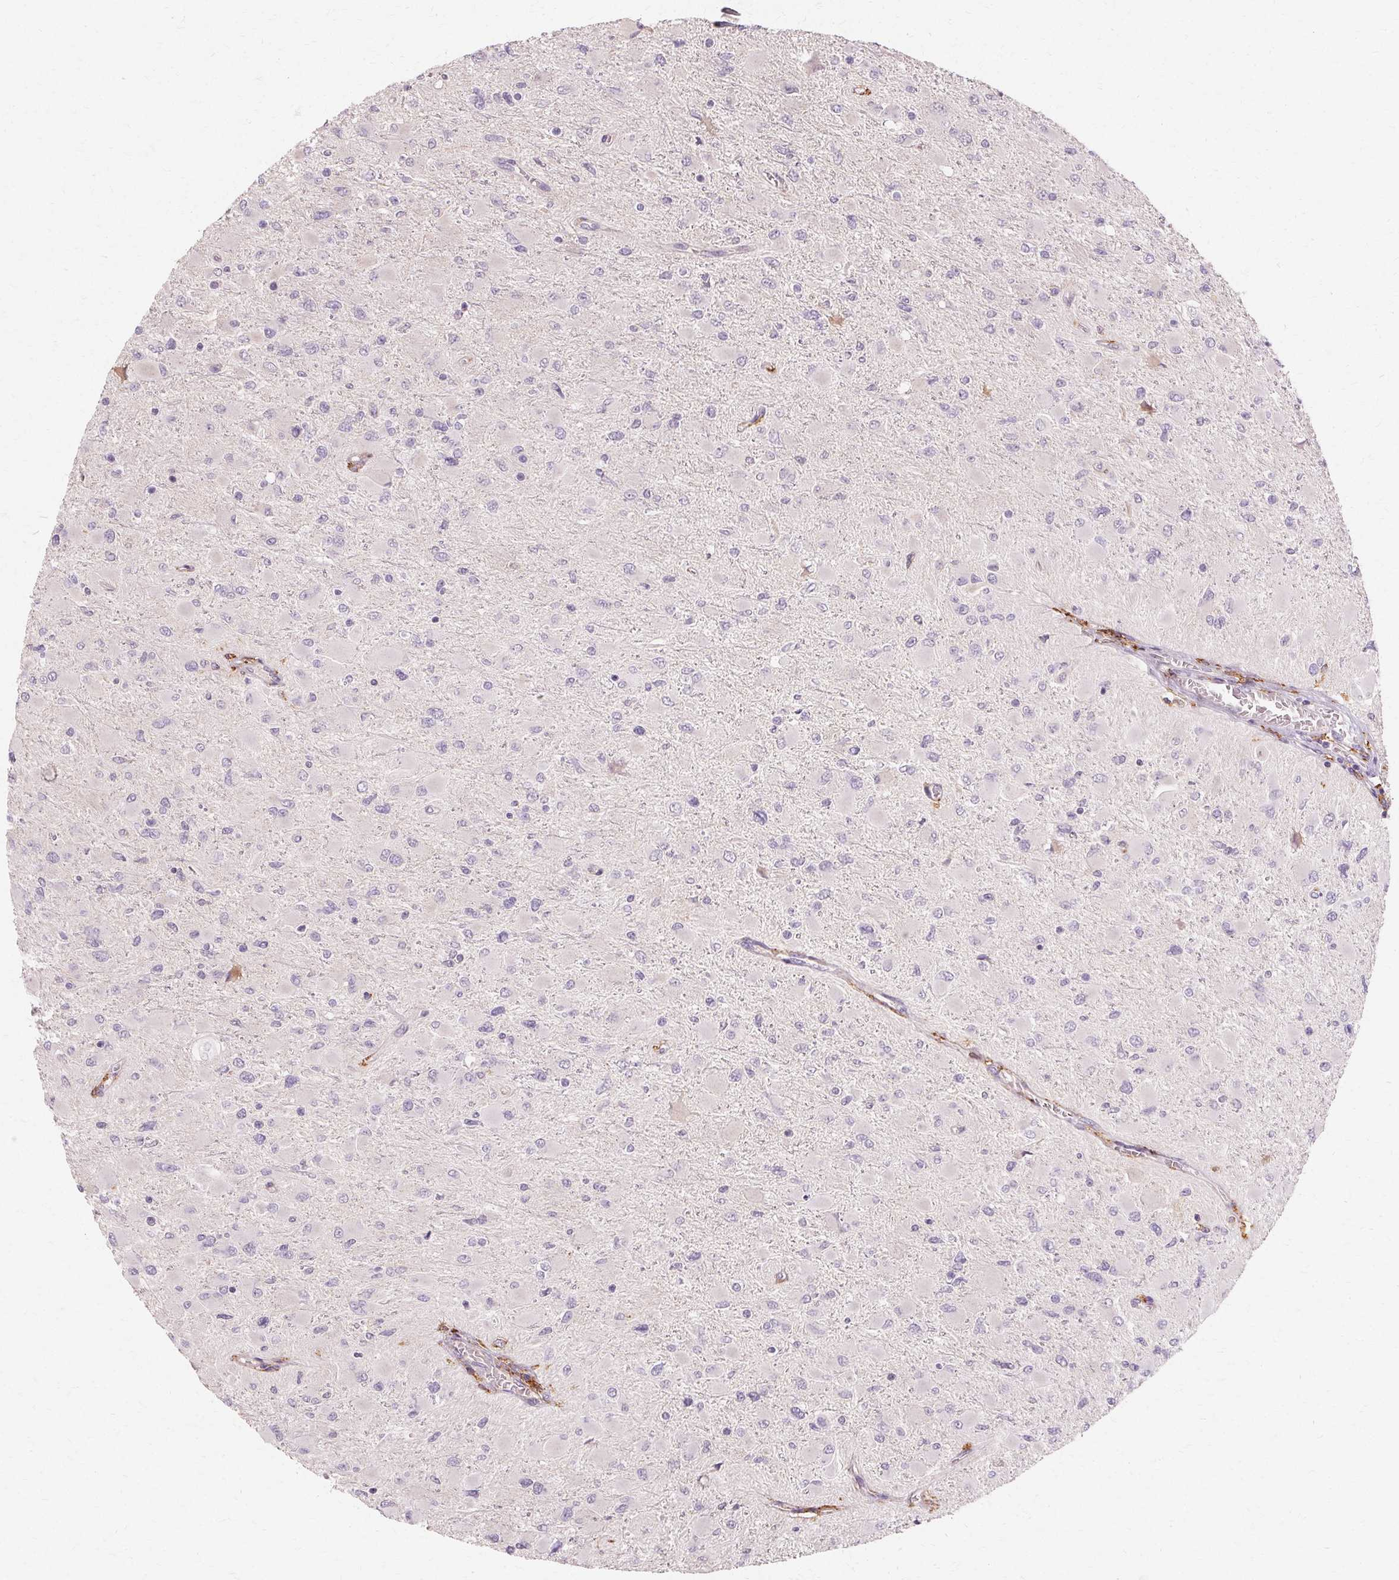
{"staining": {"intensity": "negative", "quantity": "none", "location": "none"}, "tissue": "glioma", "cell_type": "Tumor cells", "image_type": "cancer", "snomed": [{"axis": "morphology", "description": "Glioma, malignant, High grade"}, {"axis": "topography", "description": "Cerebral cortex"}], "caption": "Protein analysis of glioma shows no significant staining in tumor cells.", "gene": "IFNGR1", "patient": {"sex": "female", "age": 36}}